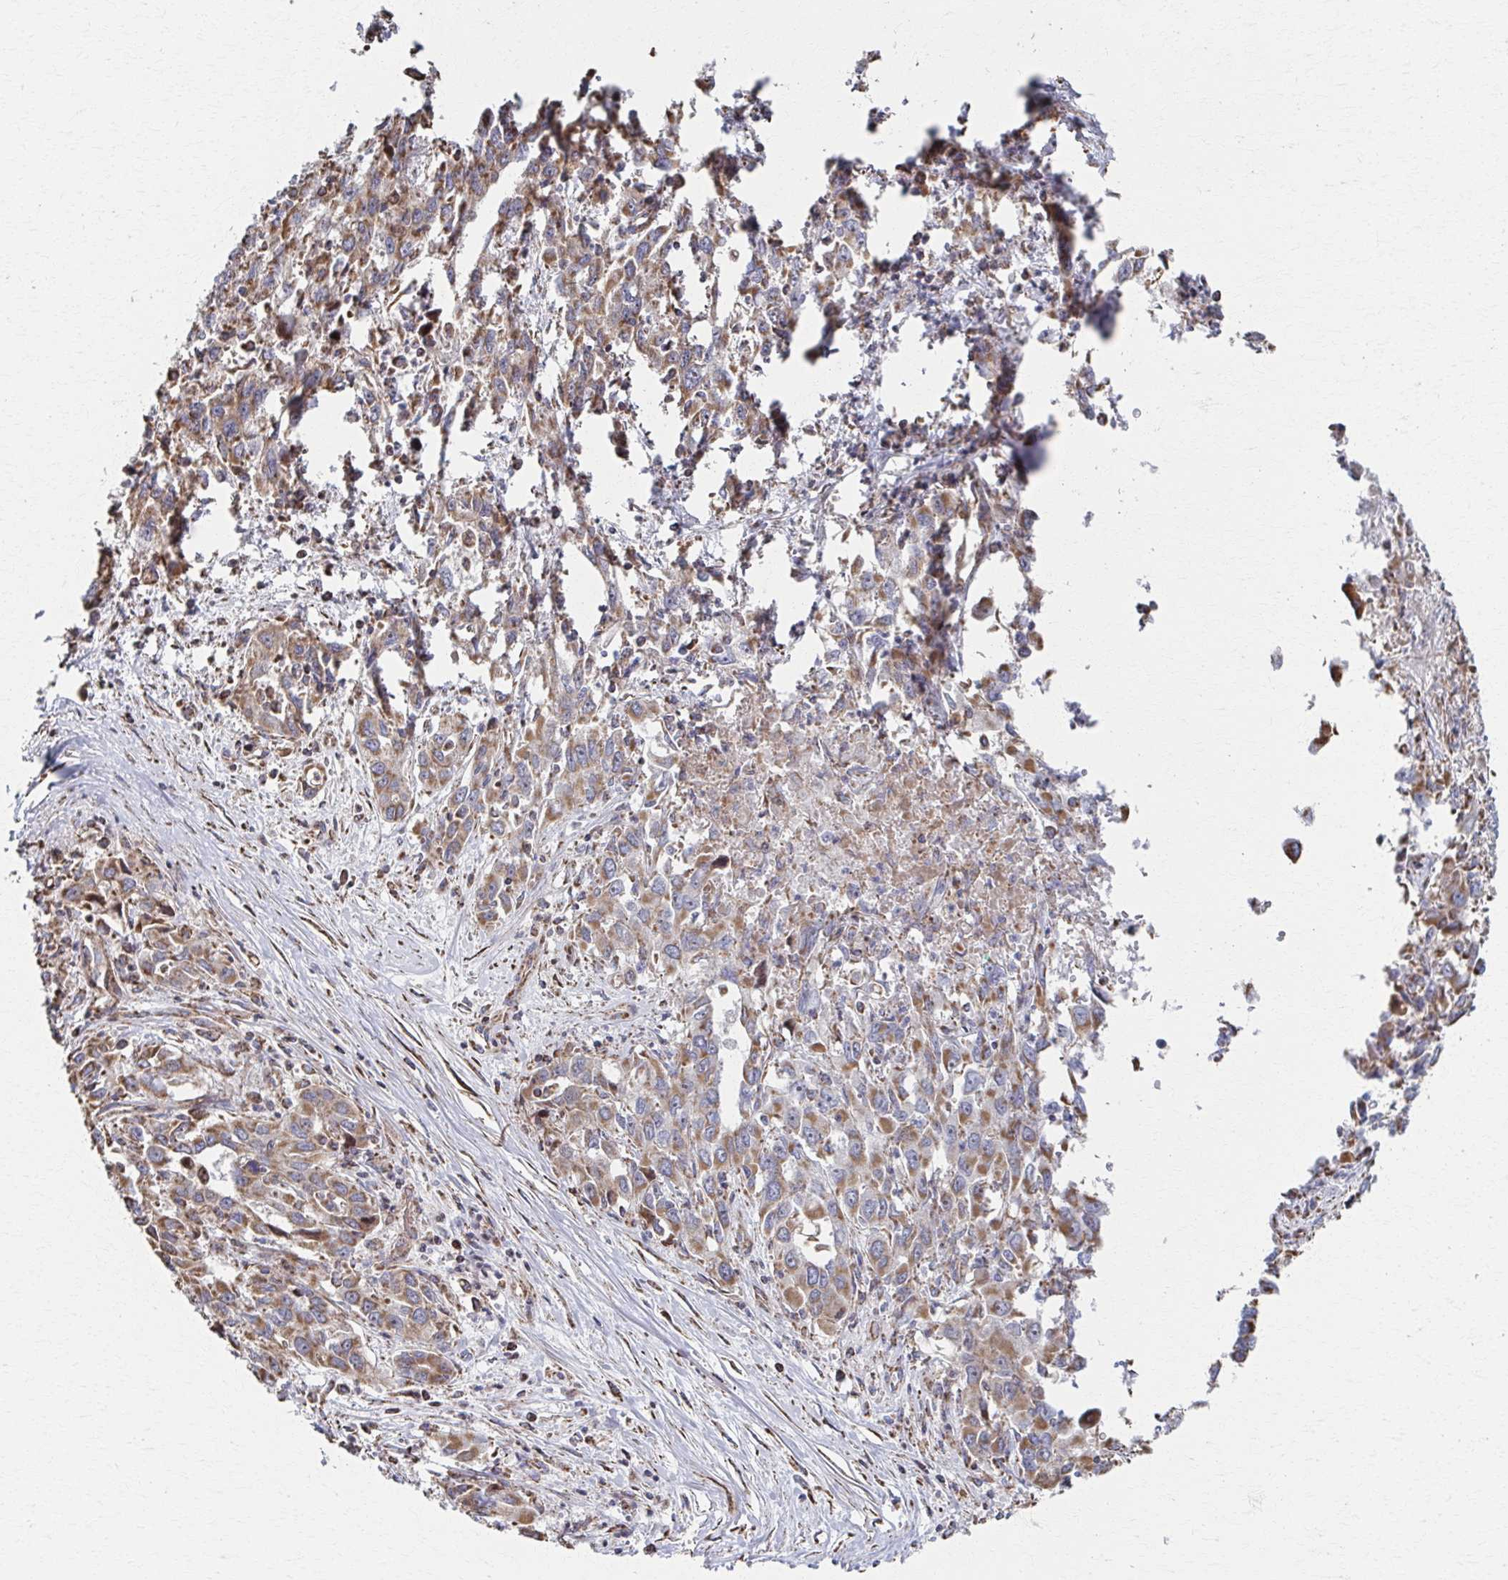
{"staining": {"intensity": "moderate", "quantity": ">75%", "location": "cytoplasmic/membranous"}, "tissue": "liver cancer", "cell_type": "Tumor cells", "image_type": "cancer", "snomed": [{"axis": "morphology", "description": "Carcinoma, Hepatocellular, NOS"}, {"axis": "topography", "description": "Liver"}], "caption": "DAB (3,3'-diaminobenzidine) immunohistochemical staining of human liver cancer (hepatocellular carcinoma) demonstrates moderate cytoplasmic/membranous protein expression in about >75% of tumor cells.", "gene": "SAT1", "patient": {"sex": "male", "age": 63}}